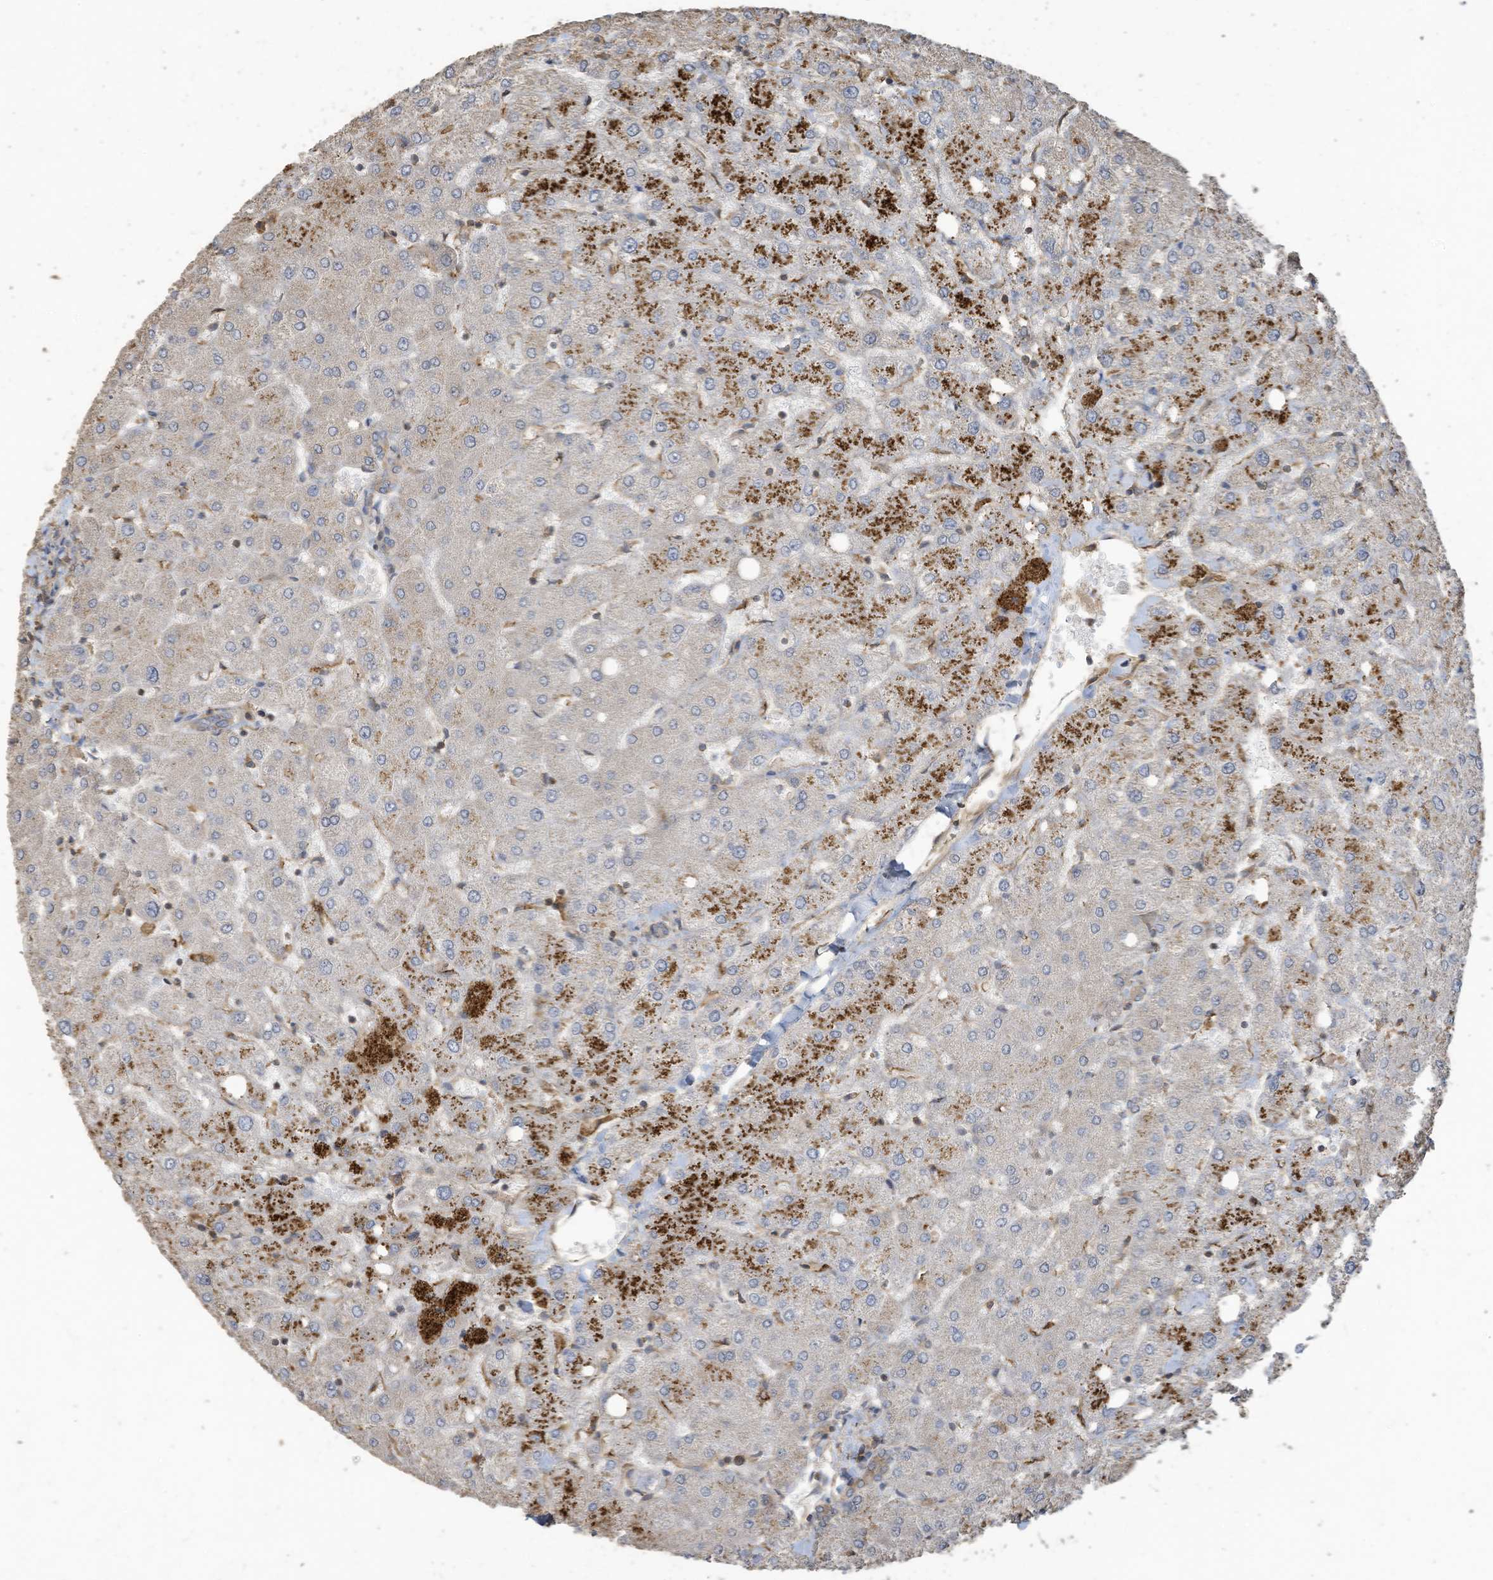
{"staining": {"intensity": "negative", "quantity": "none", "location": "none"}, "tissue": "liver", "cell_type": "Cholangiocytes", "image_type": "normal", "snomed": [{"axis": "morphology", "description": "Normal tissue, NOS"}, {"axis": "topography", "description": "Liver"}], "caption": "The histopathology image shows no significant positivity in cholangiocytes of liver. Brightfield microscopy of immunohistochemistry stained with DAB (3,3'-diaminobenzidine) (brown) and hematoxylin (blue), captured at high magnification.", "gene": "COX10", "patient": {"sex": "female", "age": 54}}